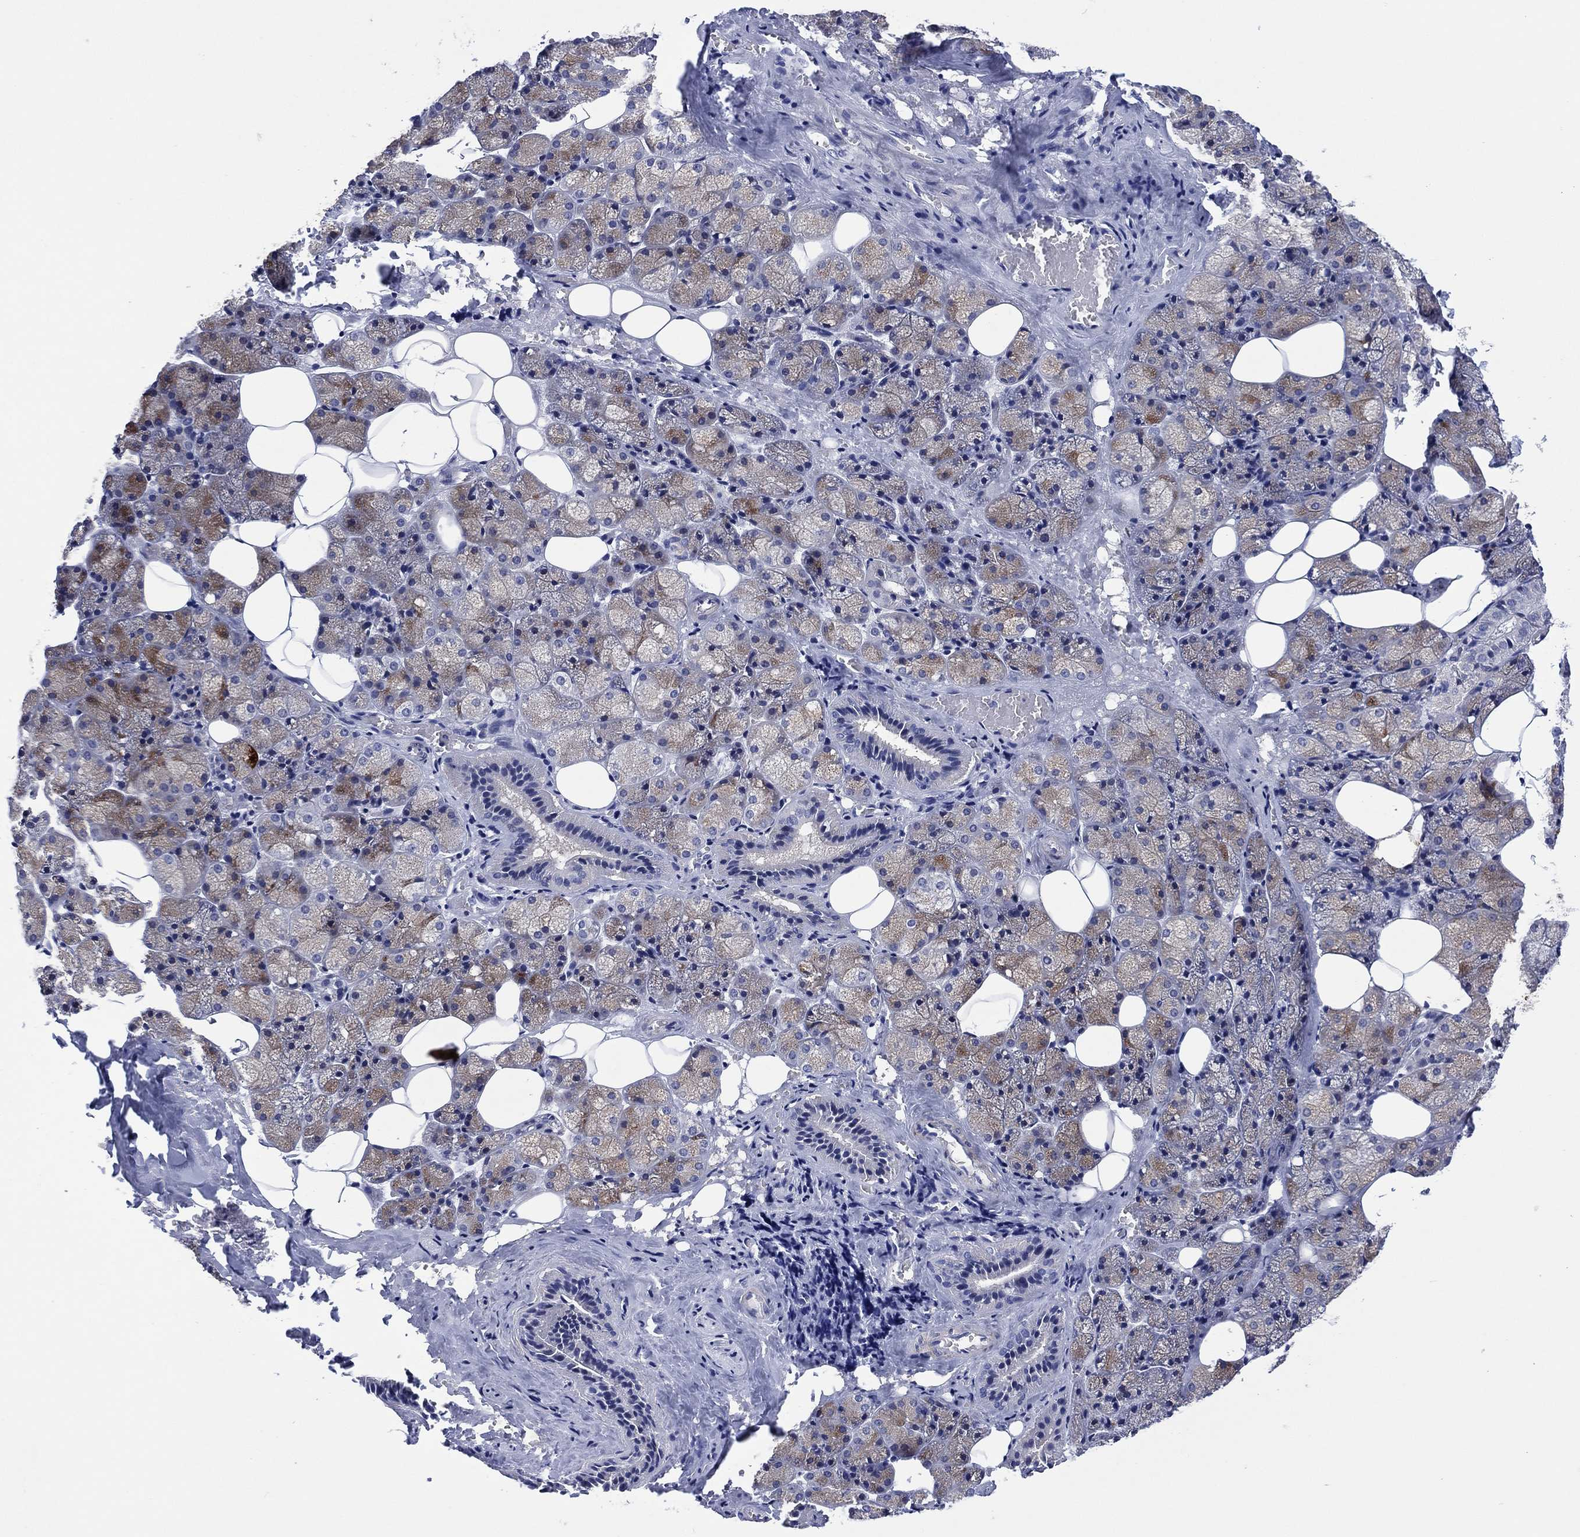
{"staining": {"intensity": "weak", "quantity": "<25%", "location": "cytoplasmic/membranous"}, "tissue": "salivary gland", "cell_type": "Glandular cells", "image_type": "normal", "snomed": [{"axis": "morphology", "description": "Normal tissue, NOS"}, {"axis": "topography", "description": "Salivary gland"}], "caption": "Immunohistochemistry image of benign salivary gland stained for a protein (brown), which demonstrates no staining in glandular cells.", "gene": "CLIP3", "patient": {"sex": "male", "age": 38}}